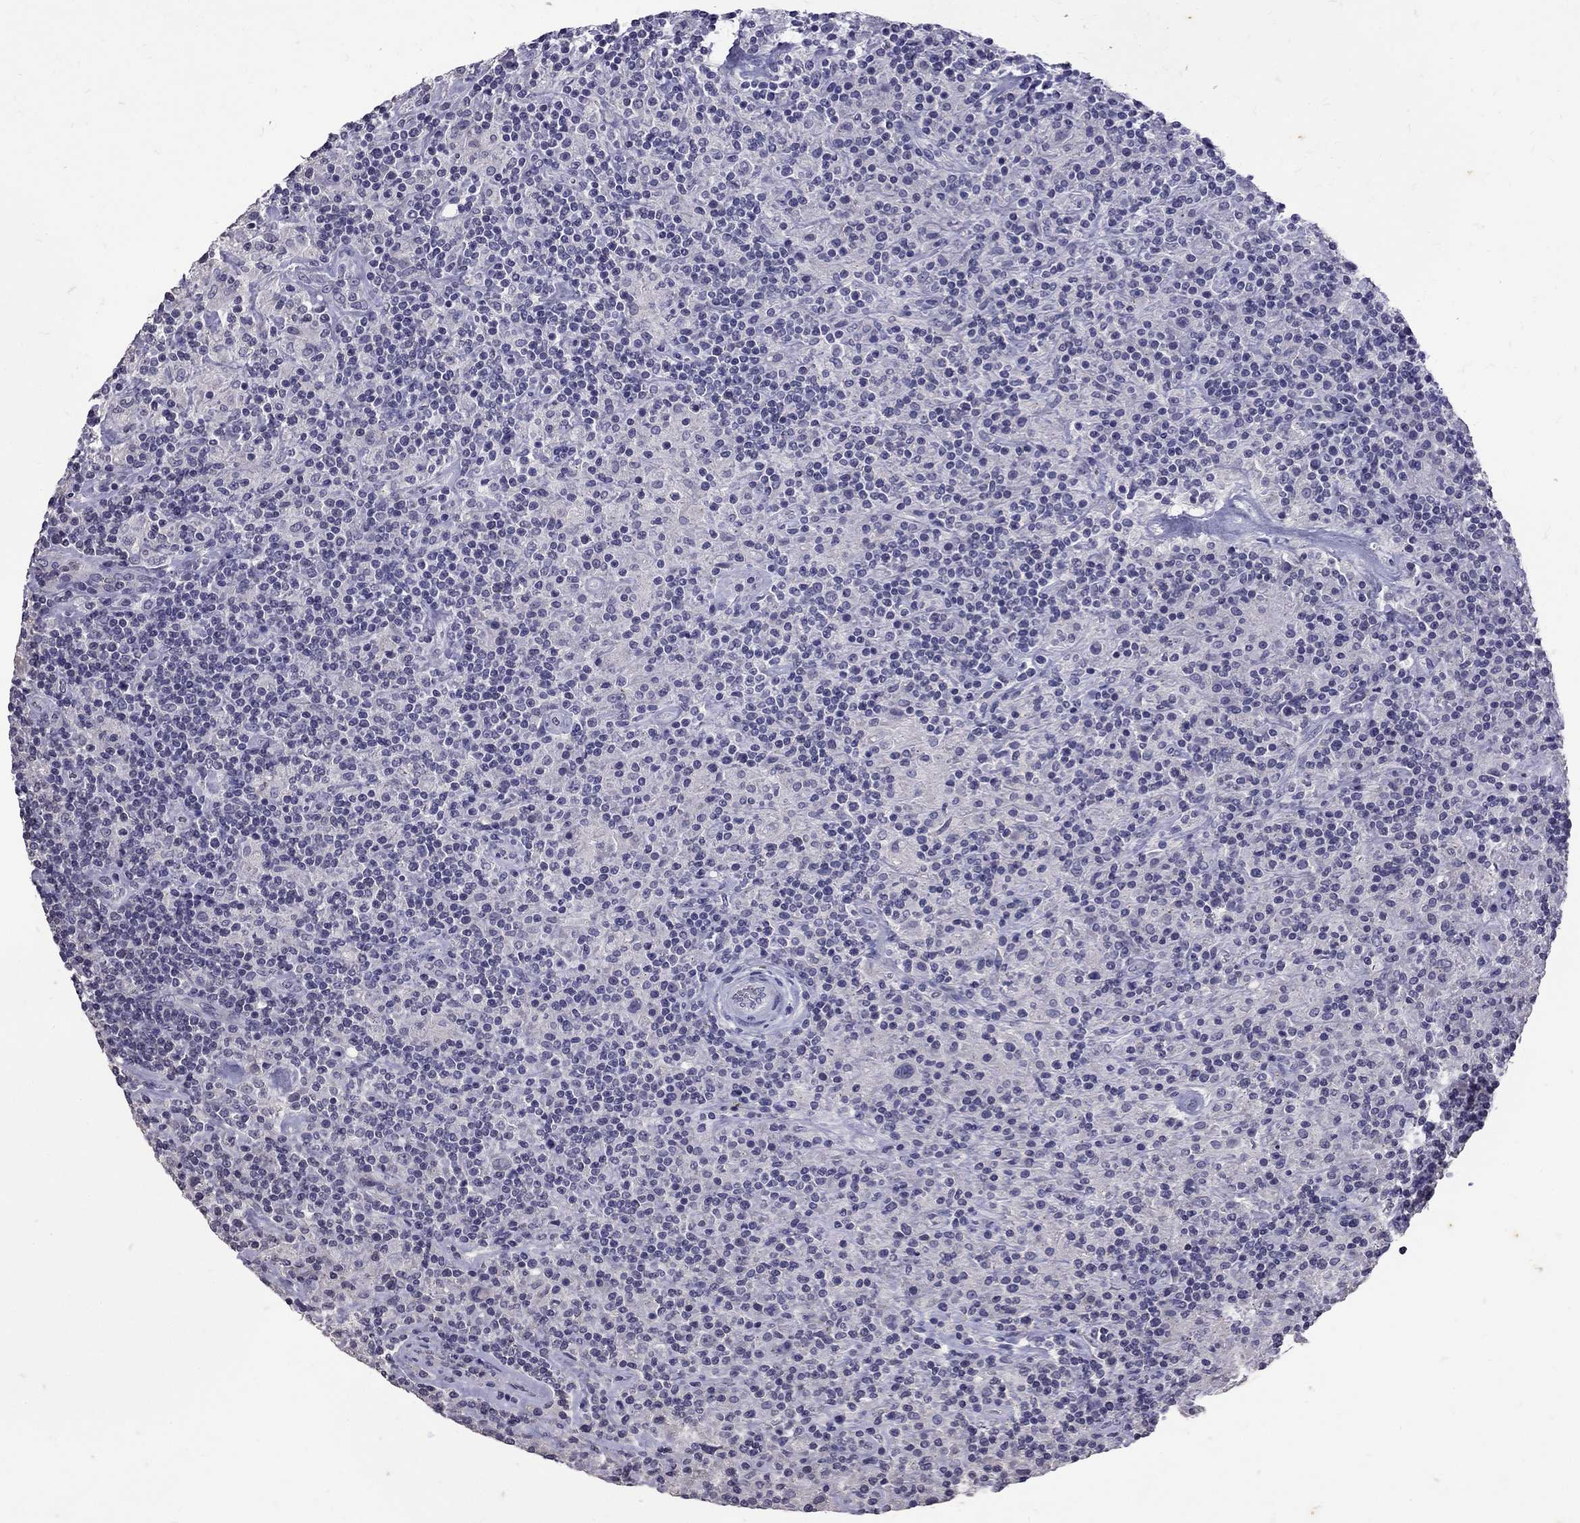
{"staining": {"intensity": "negative", "quantity": "none", "location": "none"}, "tissue": "lymphoma", "cell_type": "Tumor cells", "image_type": "cancer", "snomed": [{"axis": "morphology", "description": "Hodgkin's disease, NOS"}, {"axis": "topography", "description": "Lymph node"}], "caption": "Histopathology image shows no significant protein expression in tumor cells of lymphoma. Nuclei are stained in blue.", "gene": "WNK3", "patient": {"sex": "male", "age": 70}}